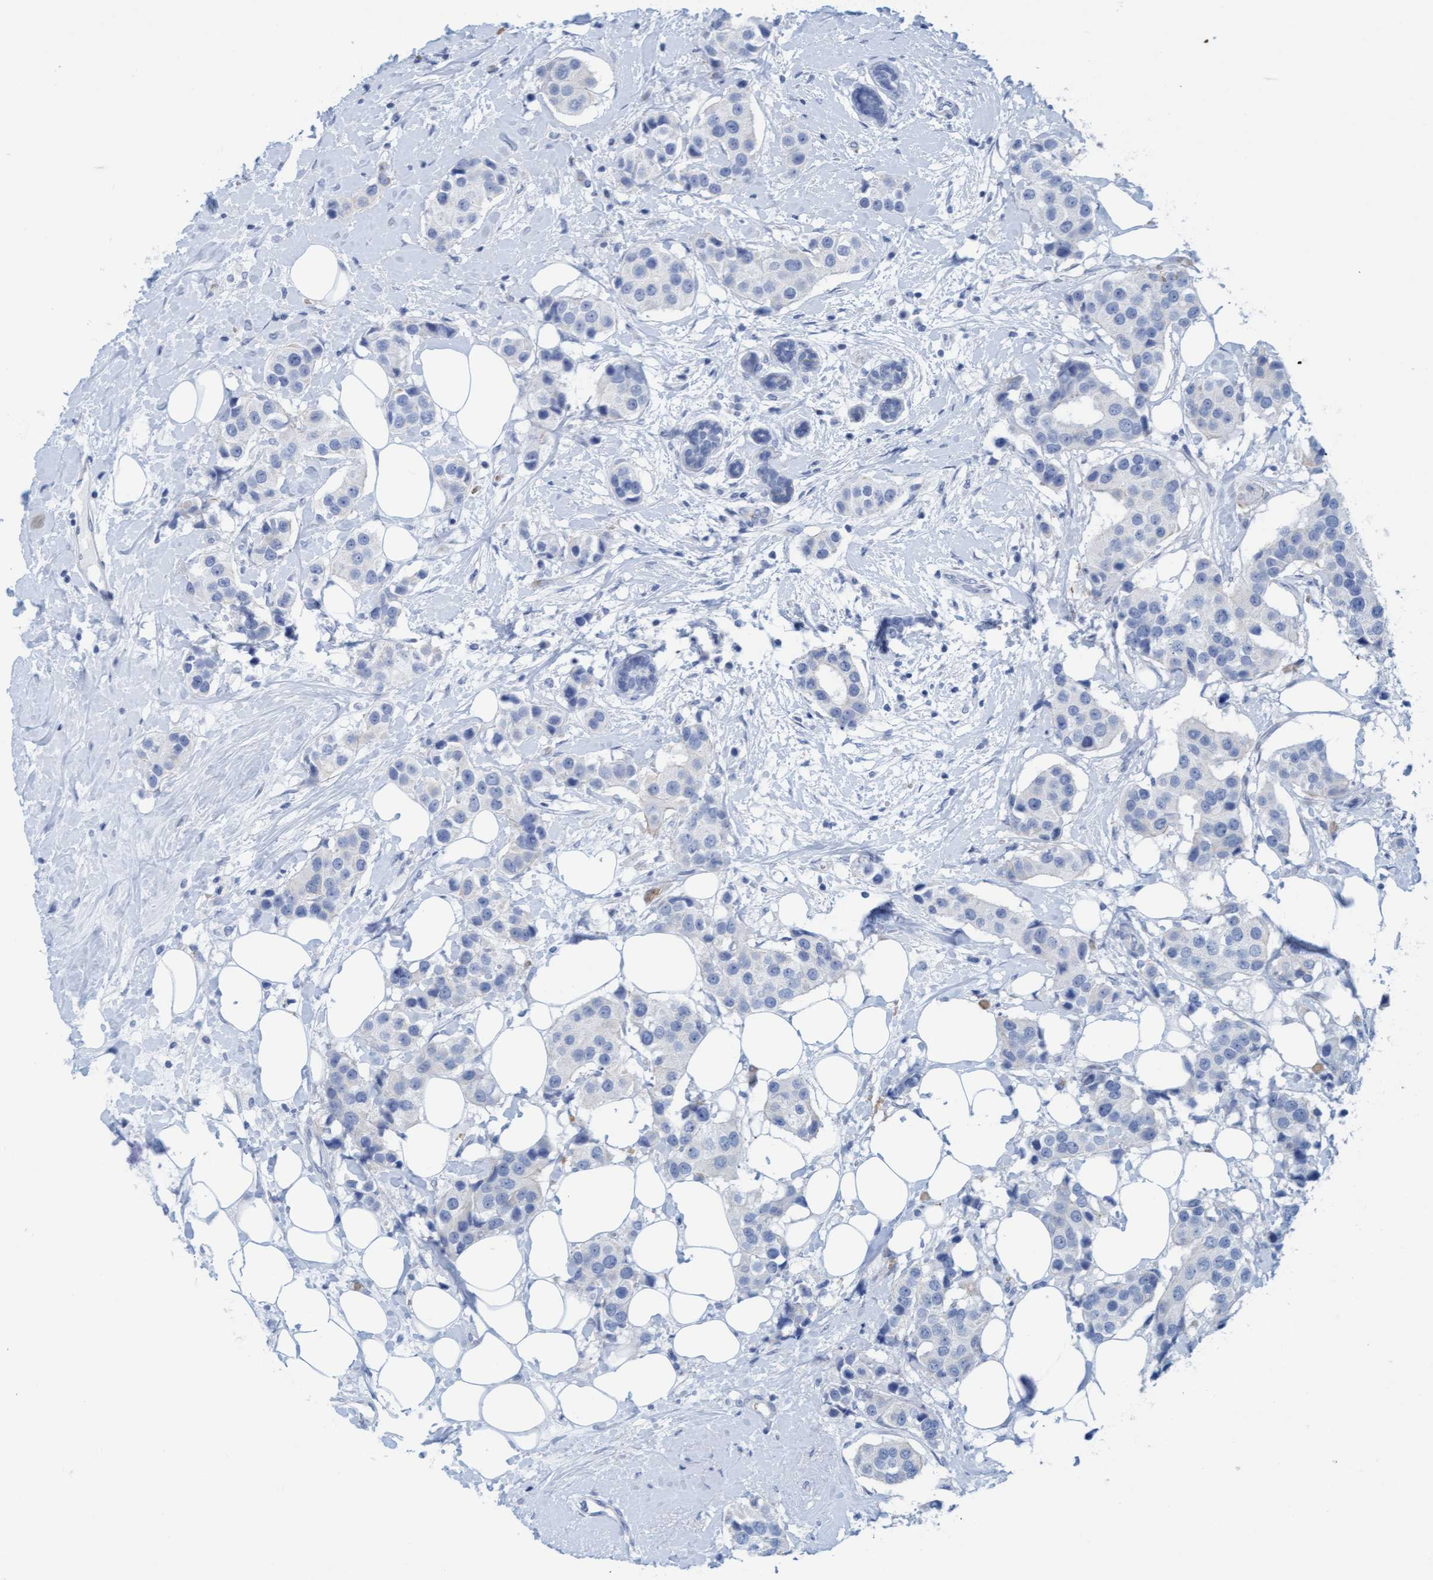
{"staining": {"intensity": "weak", "quantity": "<25%", "location": "cytoplasmic/membranous"}, "tissue": "breast cancer", "cell_type": "Tumor cells", "image_type": "cancer", "snomed": [{"axis": "morphology", "description": "Normal tissue, NOS"}, {"axis": "morphology", "description": "Duct carcinoma"}, {"axis": "topography", "description": "Breast"}], "caption": "Breast infiltrating ductal carcinoma was stained to show a protein in brown. There is no significant staining in tumor cells.", "gene": "P2RX5", "patient": {"sex": "female", "age": 39}}